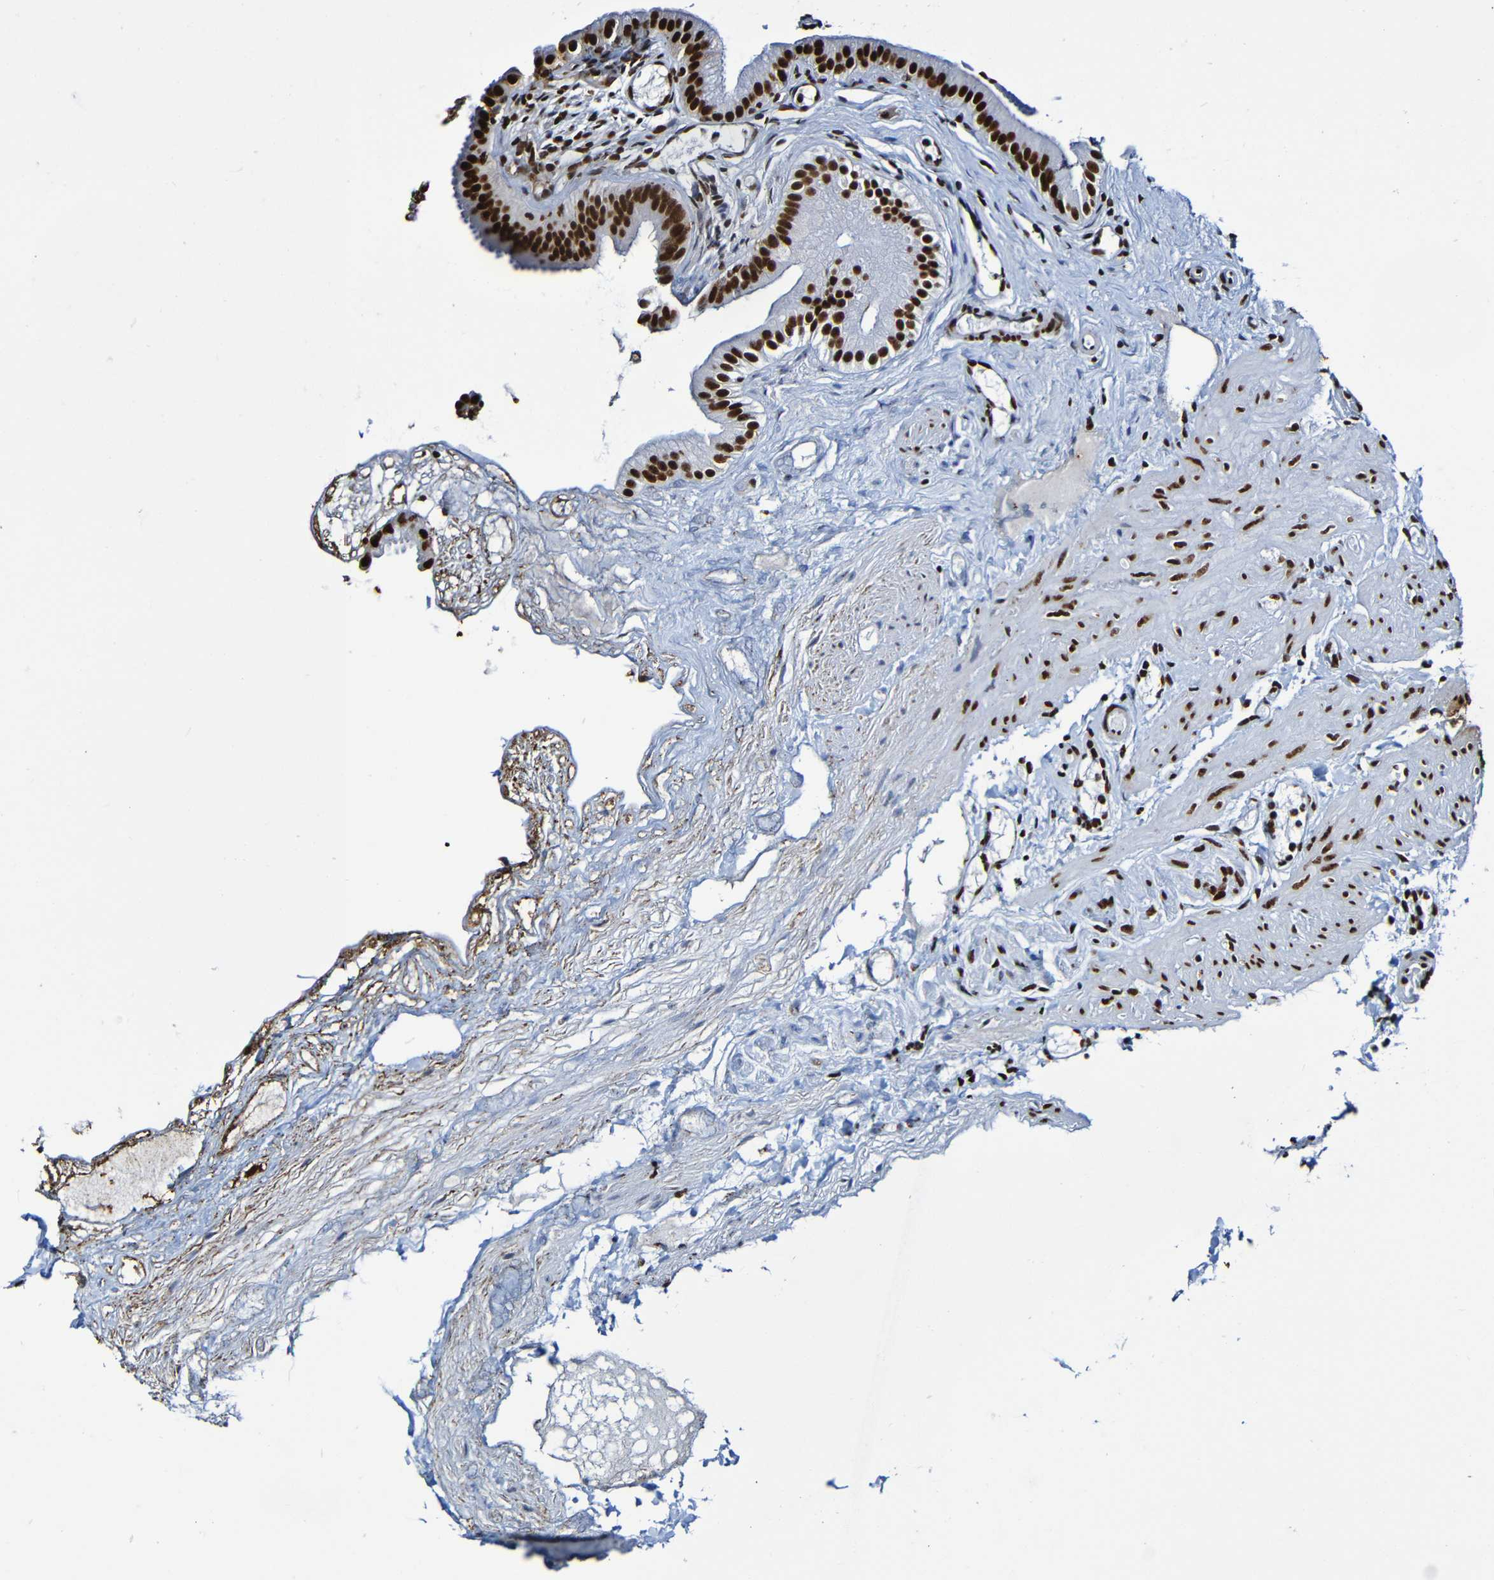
{"staining": {"intensity": "strong", "quantity": ">75%", "location": "nuclear"}, "tissue": "gallbladder", "cell_type": "Glandular cells", "image_type": "normal", "snomed": [{"axis": "morphology", "description": "Normal tissue, NOS"}, {"axis": "topography", "description": "Gallbladder"}], "caption": "High-magnification brightfield microscopy of unremarkable gallbladder stained with DAB (brown) and counterstained with hematoxylin (blue). glandular cells exhibit strong nuclear expression is present in about>75% of cells.", "gene": "SRSF3", "patient": {"sex": "female", "age": 26}}